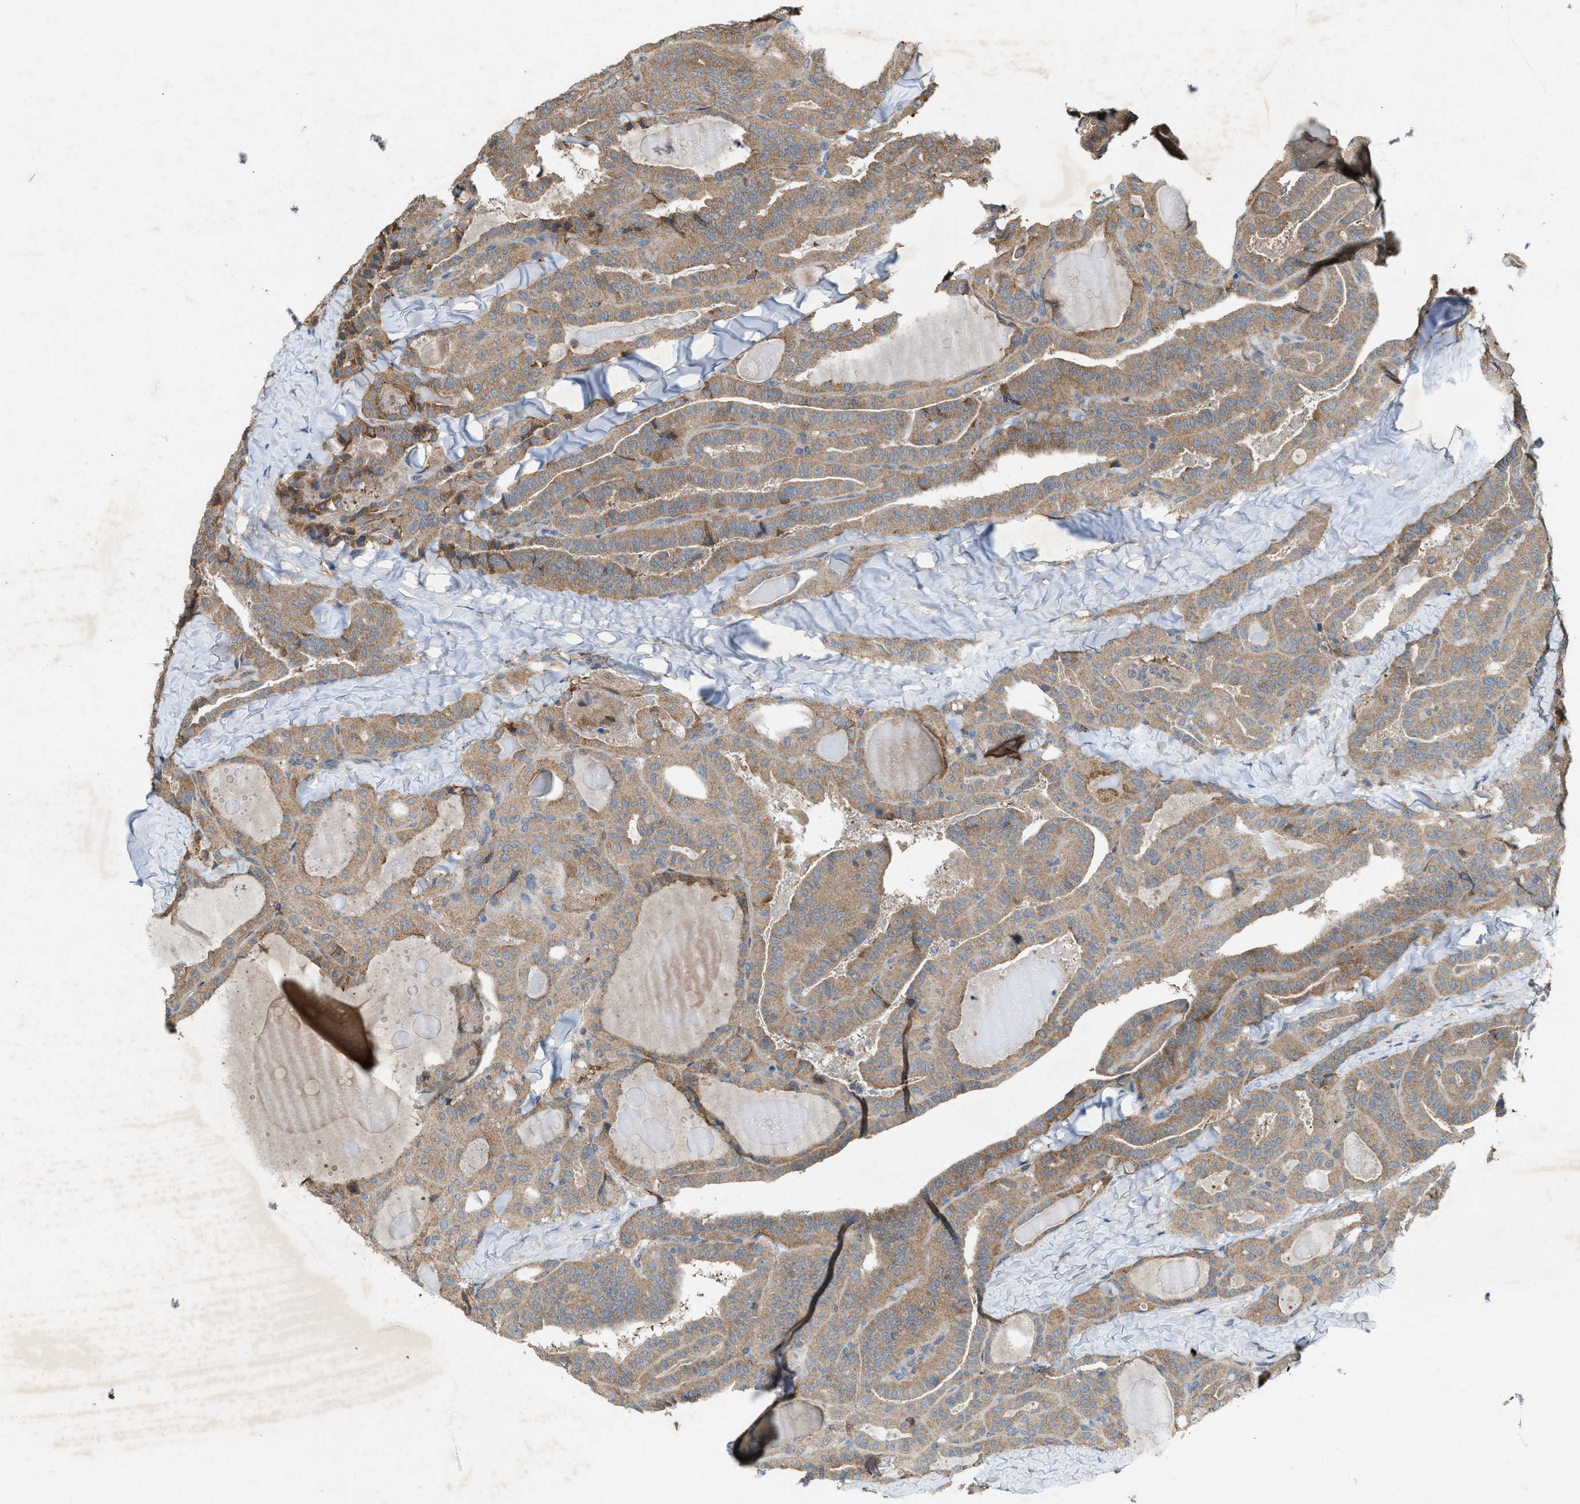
{"staining": {"intensity": "moderate", "quantity": ">75%", "location": "cytoplasmic/membranous"}, "tissue": "thyroid cancer", "cell_type": "Tumor cells", "image_type": "cancer", "snomed": [{"axis": "morphology", "description": "Papillary adenocarcinoma, NOS"}, {"axis": "topography", "description": "Thyroid gland"}], "caption": "Immunohistochemical staining of thyroid papillary adenocarcinoma displays medium levels of moderate cytoplasmic/membranous positivity in about >75% of tumor cells.", "gene": "PDP2", "patient": {"sex": "male", "age": 77}}